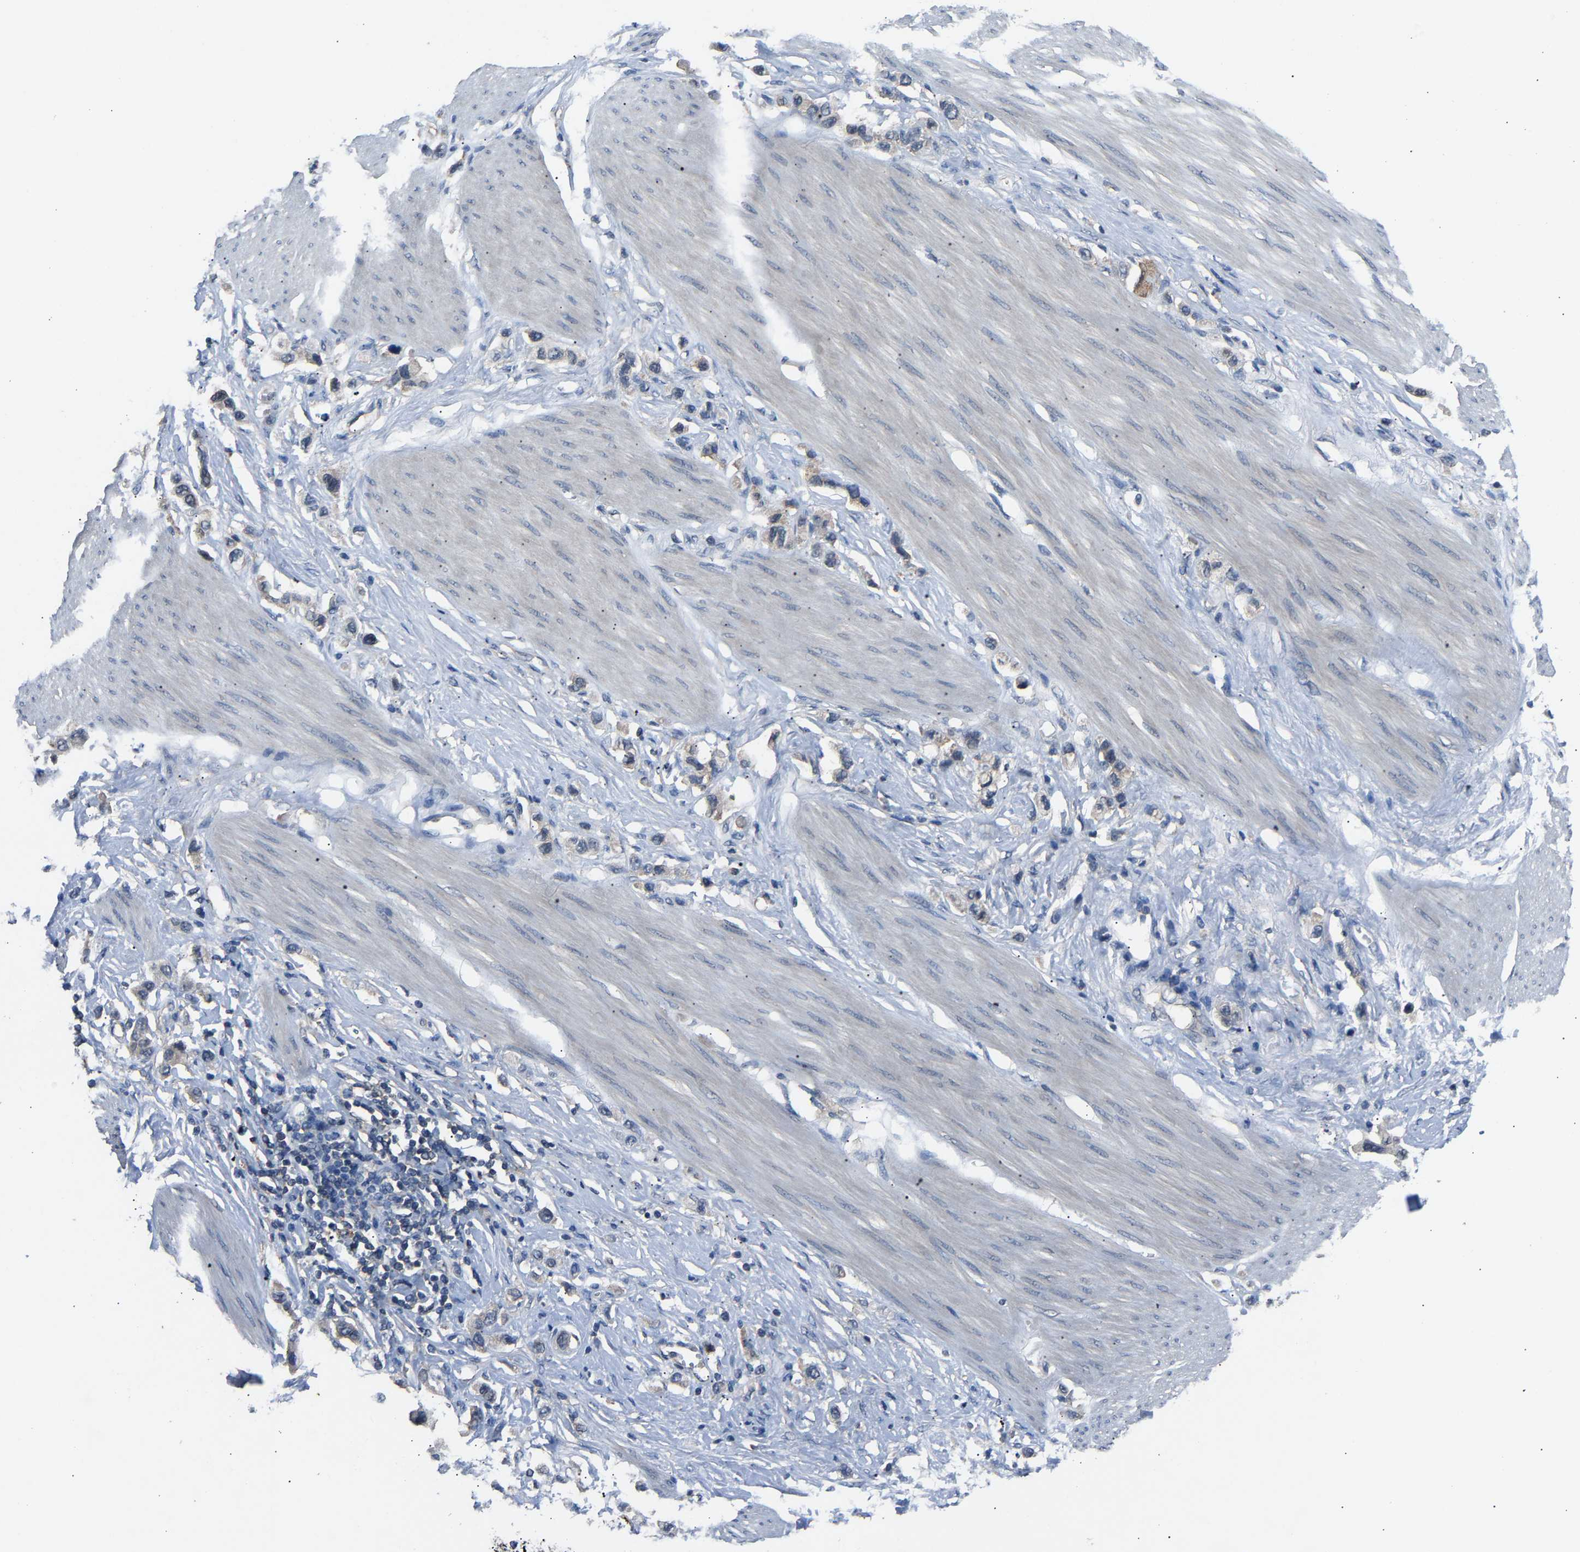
{"staining": {"intensity": "weak", "quantity": "25%-75%", "location": "cytoplasmic/membranous"}, "tissue": "stomach cancer", "cell_type": "Tumor cells", "image_type": "cancer", "snomed": [{"axis": "morphology", "description": "Adenocarcinoma, NOS"}, {"axis": "topography", "description": "Stomach"}], "caption": "Stomach cancer (adenocarcinoma) stained for a protein reveals weak cytoplasmic/membranous positivity in tumor cells.", "gene": "ABCC9", "patient": {"sex": "female", "age": 65}}